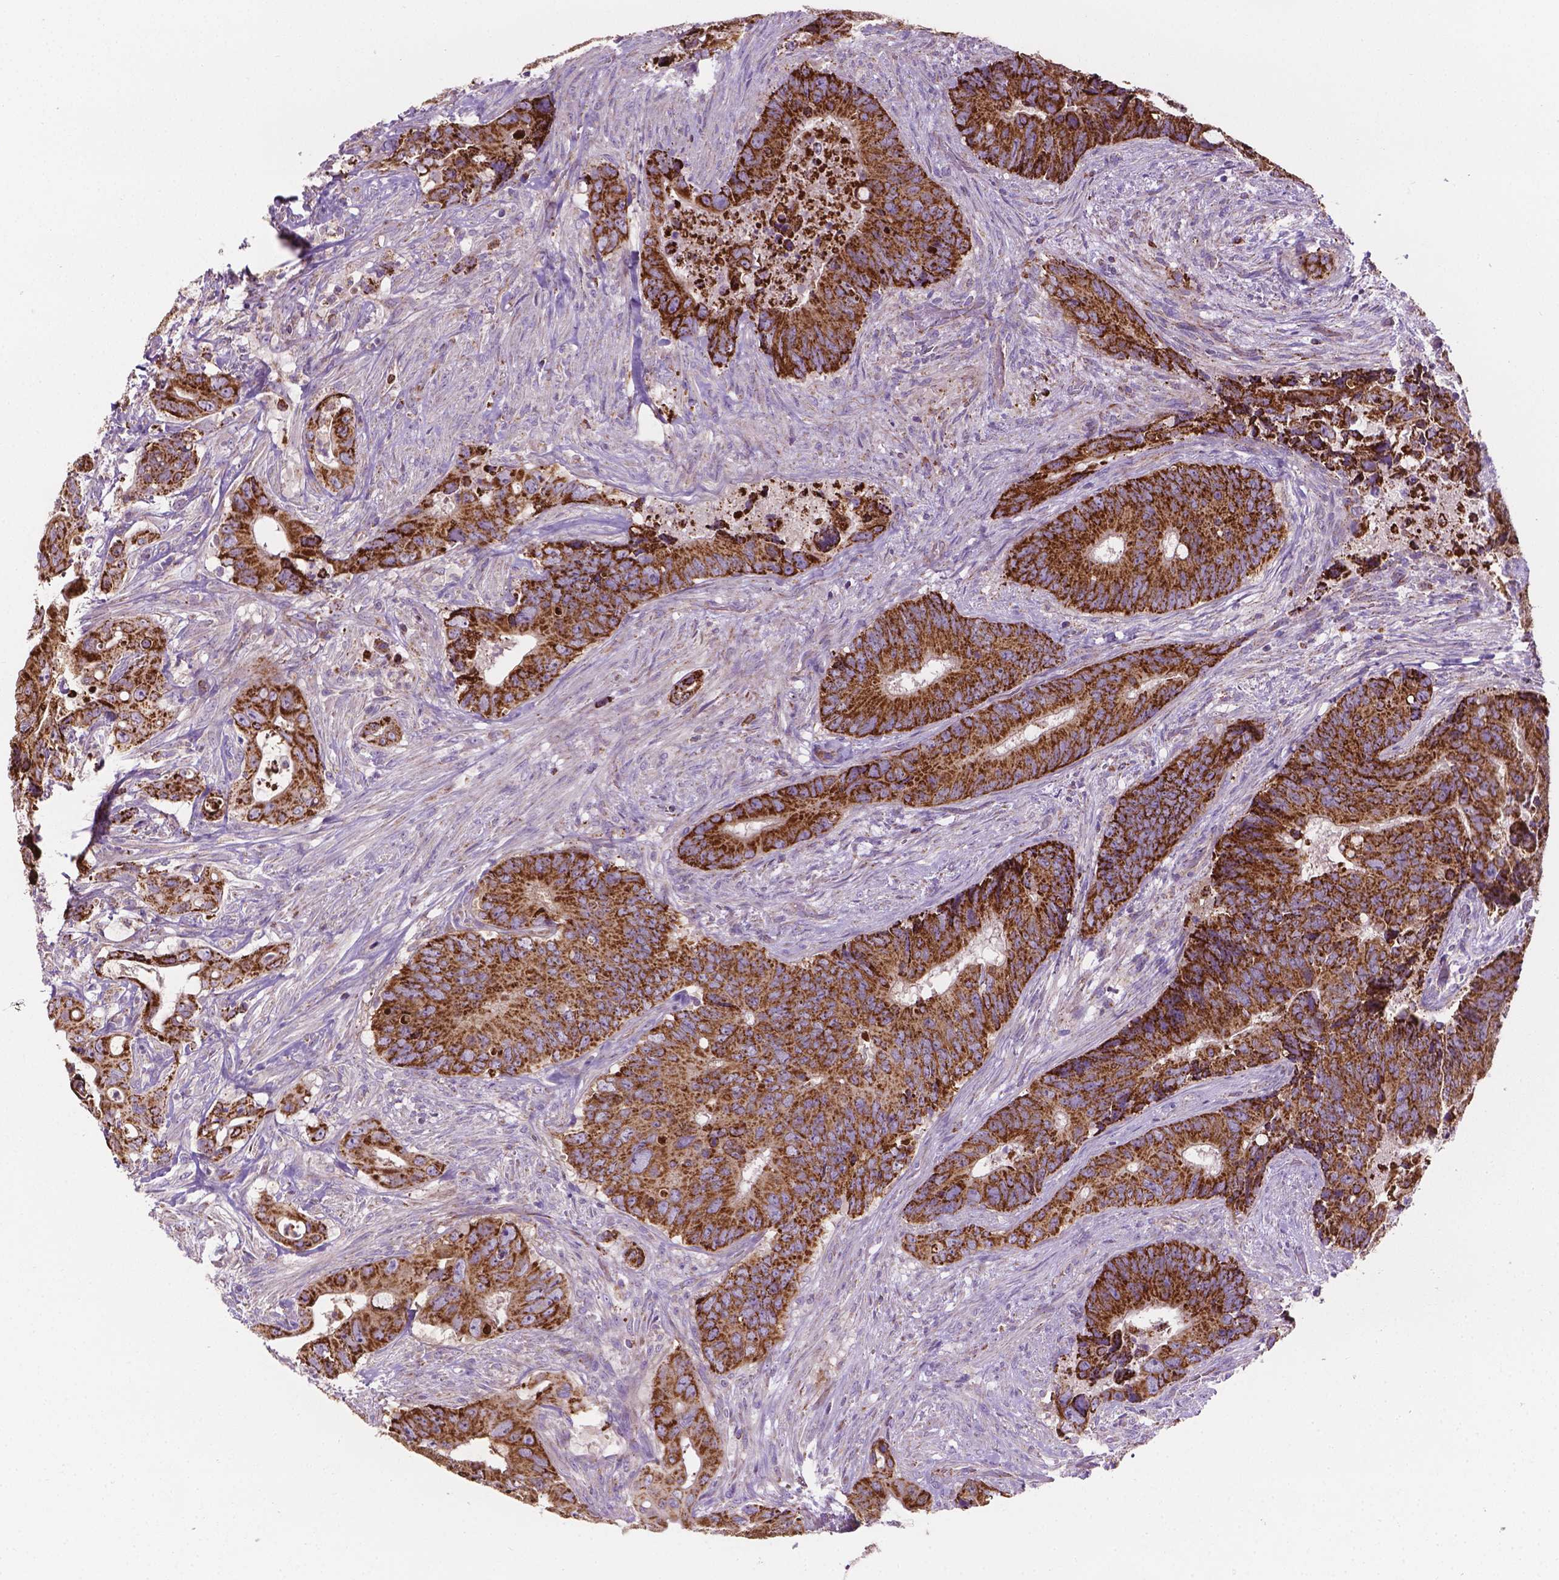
{"staining": {"intensity": "strong", "quantity": ">75%", "location": "cytoplasmic/membranous"}, "tissue": "colorectal cancer", "cell_type": "Tumor cells", "image_type": "cancer", "snomed": [{"axis": "morphology", "description": "Adenocarcinoma, NOS"}, {"axis": "topography", "description": "Rectum"}], "caption": "Immunohistochemistry photomicrograph of neoplastic tissue: adenocarcinoma (colorectal) stained using immunohistochemistry demonstrates high levels of strong protein expression localized specifically in the cytoplasmic/membranous of tumor cells, appearing as a cytoplasmic/membranous brown color.", "gene": "PIBF1", "patient": {"sex": "male", "age": 78}}